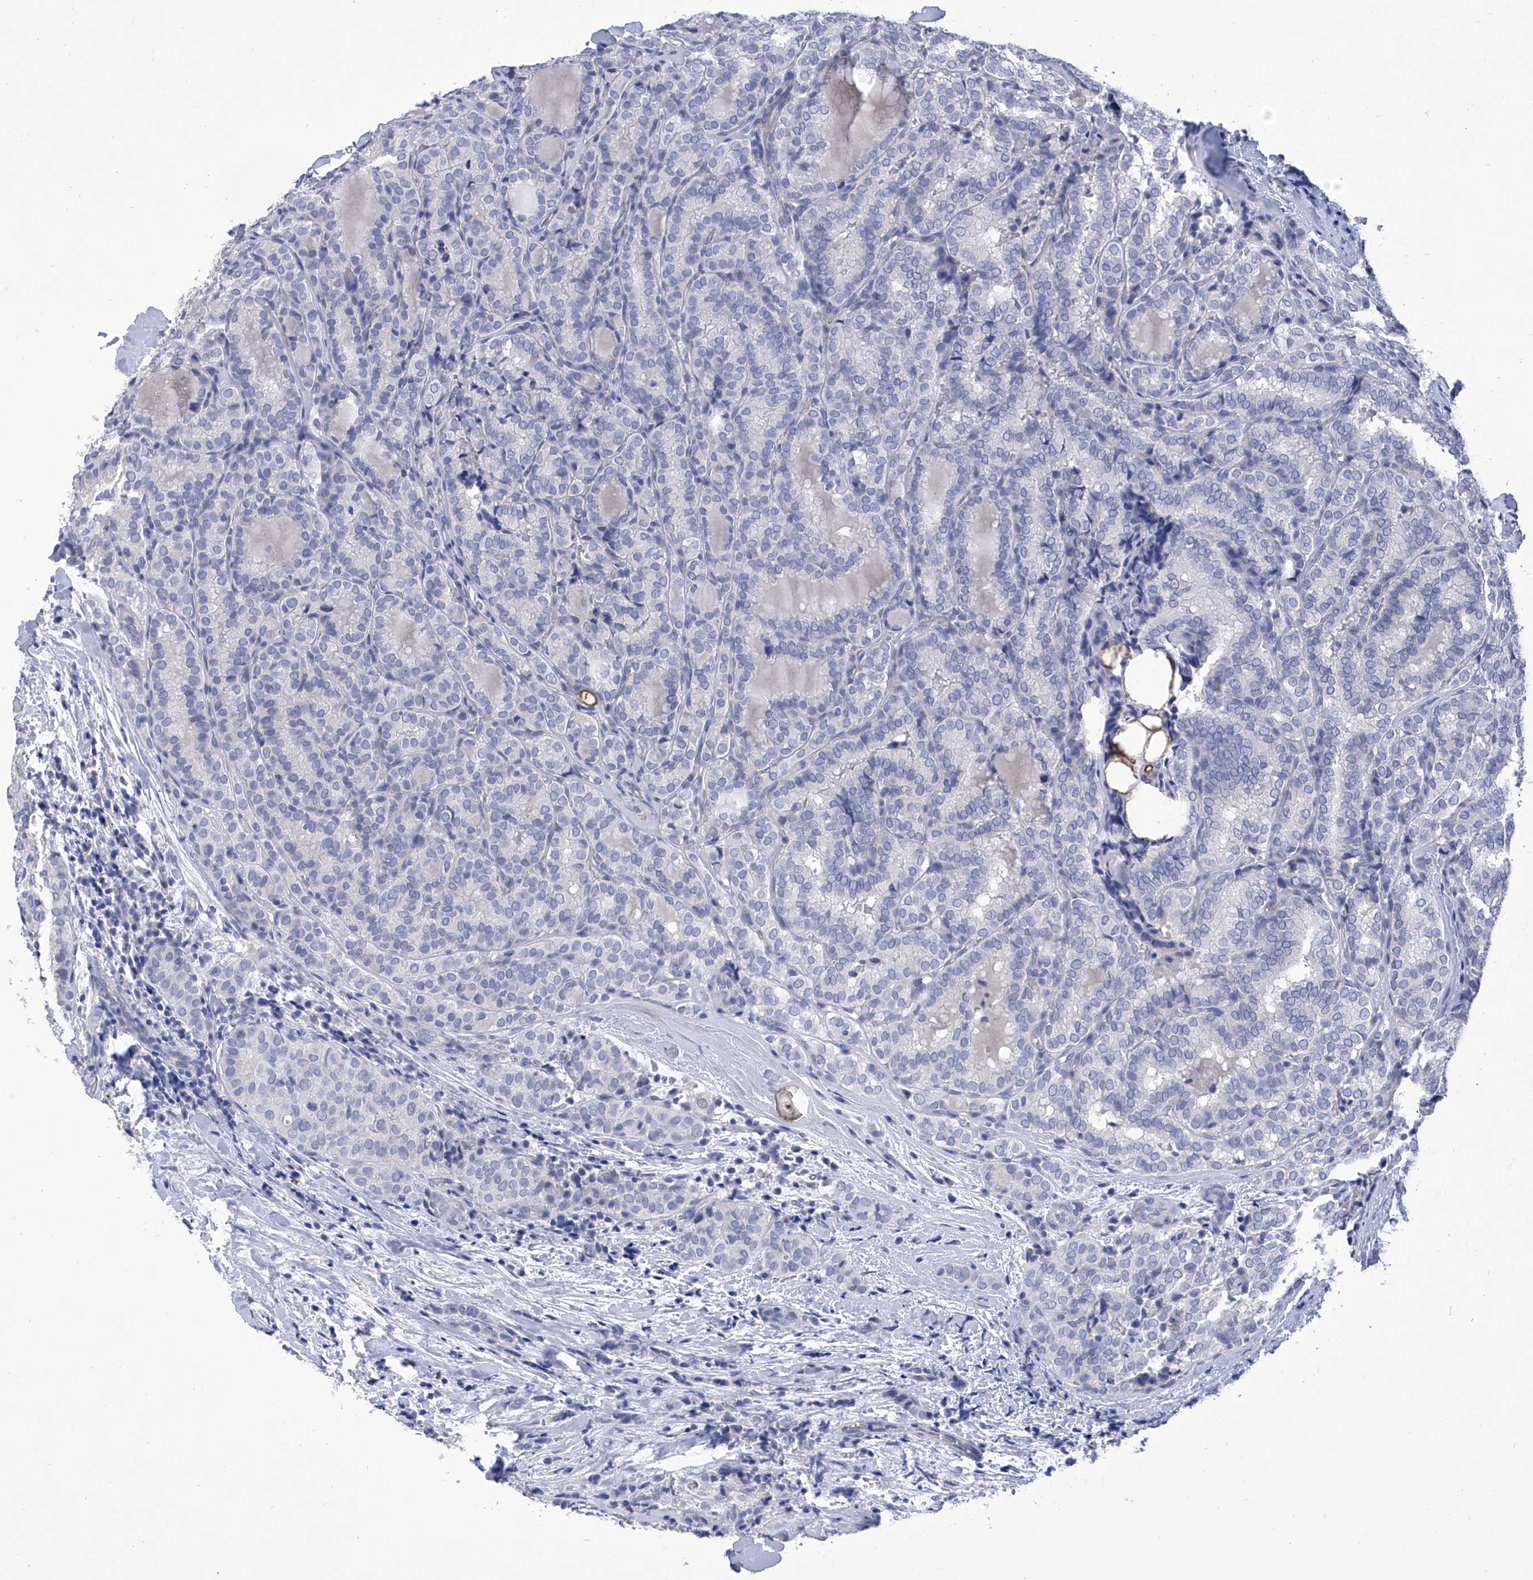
{"staining": {"intensity": "negative", "quantity": "none", "location": "none"}, "tissue": "thyroid cancer", "cell_type": "Tumor cells", "image_type": "cancer", "snomed": [{"axis": "morphology", "description": "Normal tissue, NOS"}, {"axis": "morphology", "description": "Papillary adenocarcinoma, NOS"}, {"axis": "topography", "description": "Thyroid gland"}], "caption": "The micrograph displays no significant staining in tumor cells of thyroid cancer.", "gene": "IFNL2", "patient": {"sex": "female", "age": 30}}